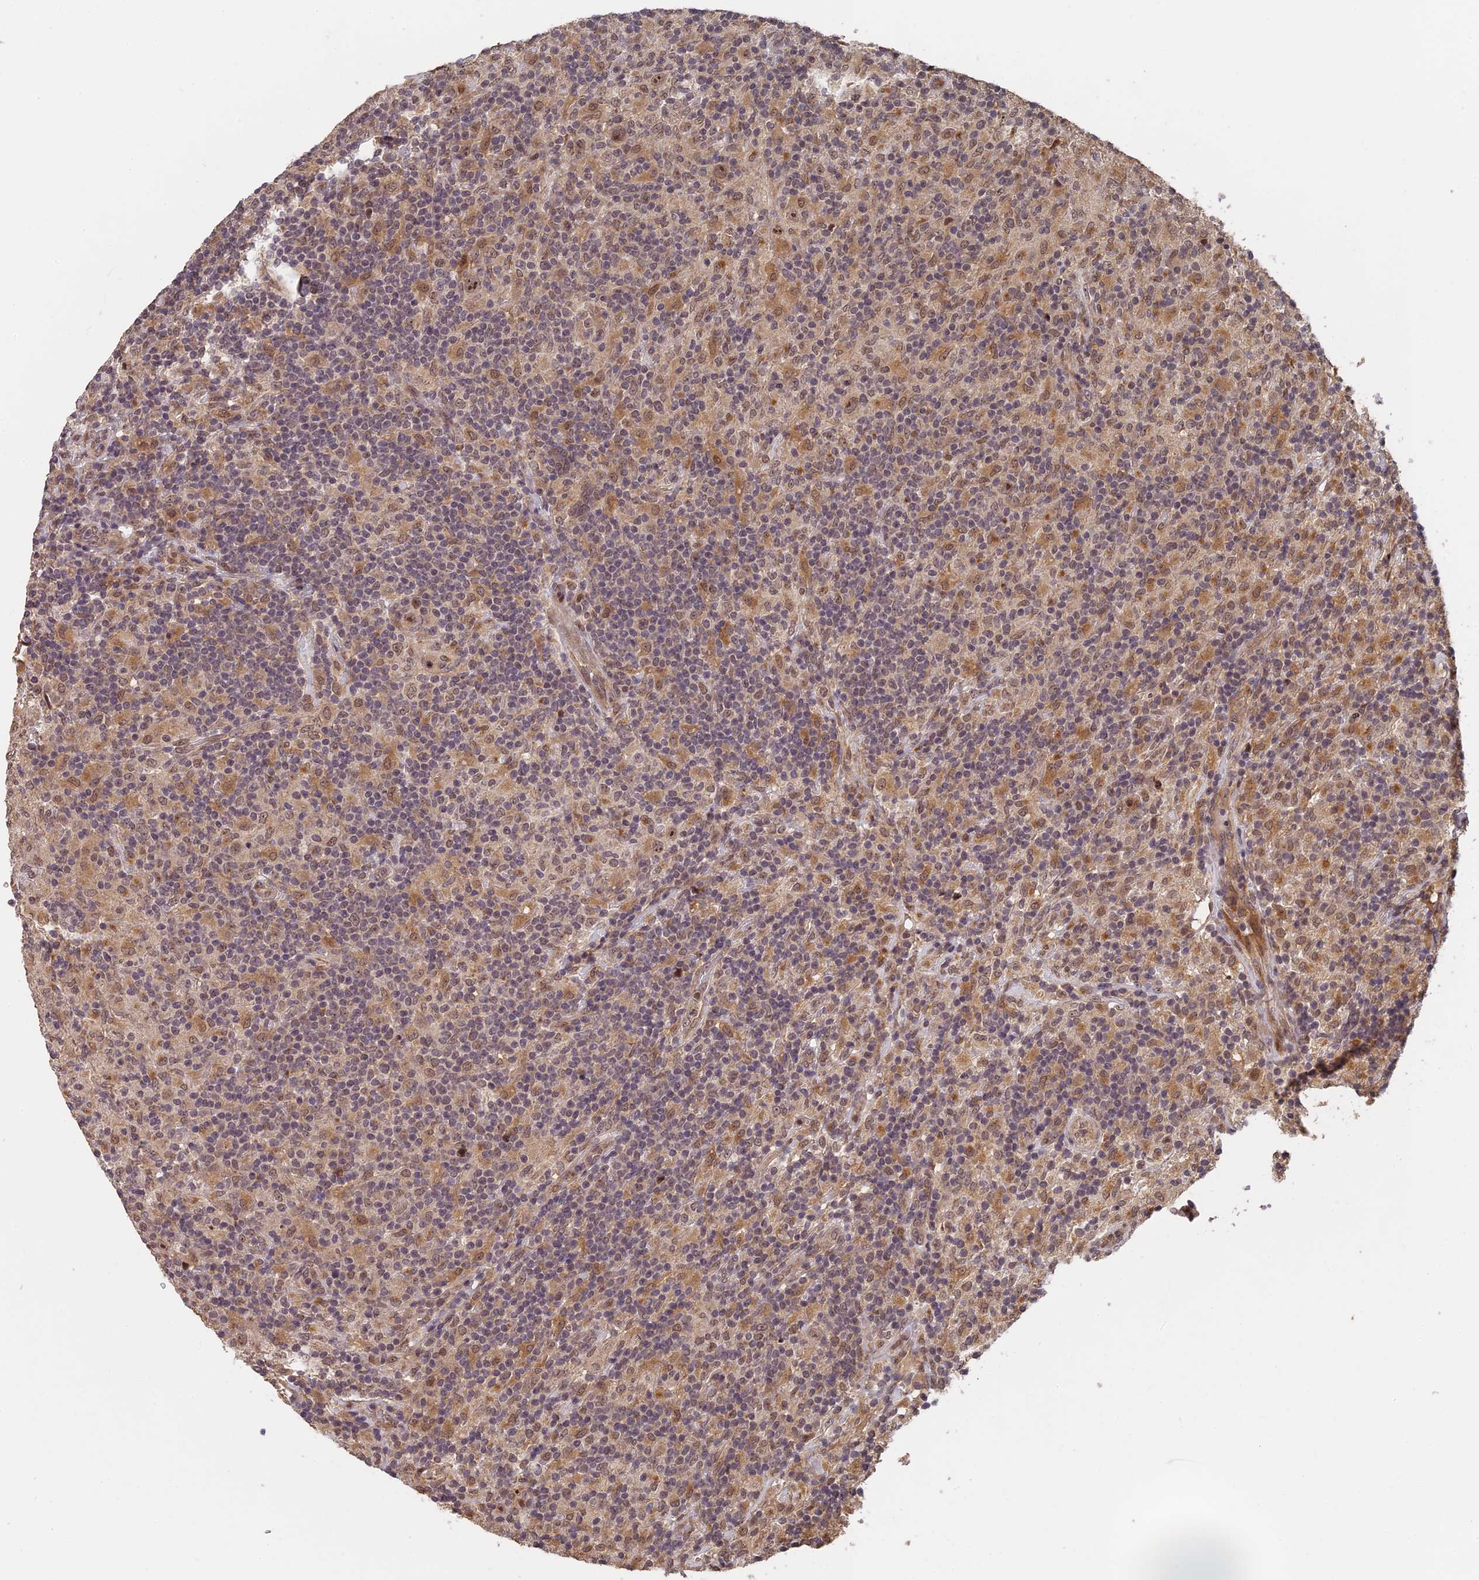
{"staining": {"intensity": "moderate", "quantity": ">75%", "location": "nuclear"}, "tissue": "lymphoma", "cell_type": "Tumor cells", "image_type": "cancer", "snomed": [{"axis": "morphology", "description": "Hodgkin's disease, NOS"}, {"axis": "topography", "description": "Lymph node"}], "caption": "Immunohistochemical staining of lymphoma shows moderate nuclear protein expression in approximately >75% of tumor cells.", "gene": "OSBPL1A", "patient": {"sex": "male", "age": 70}}